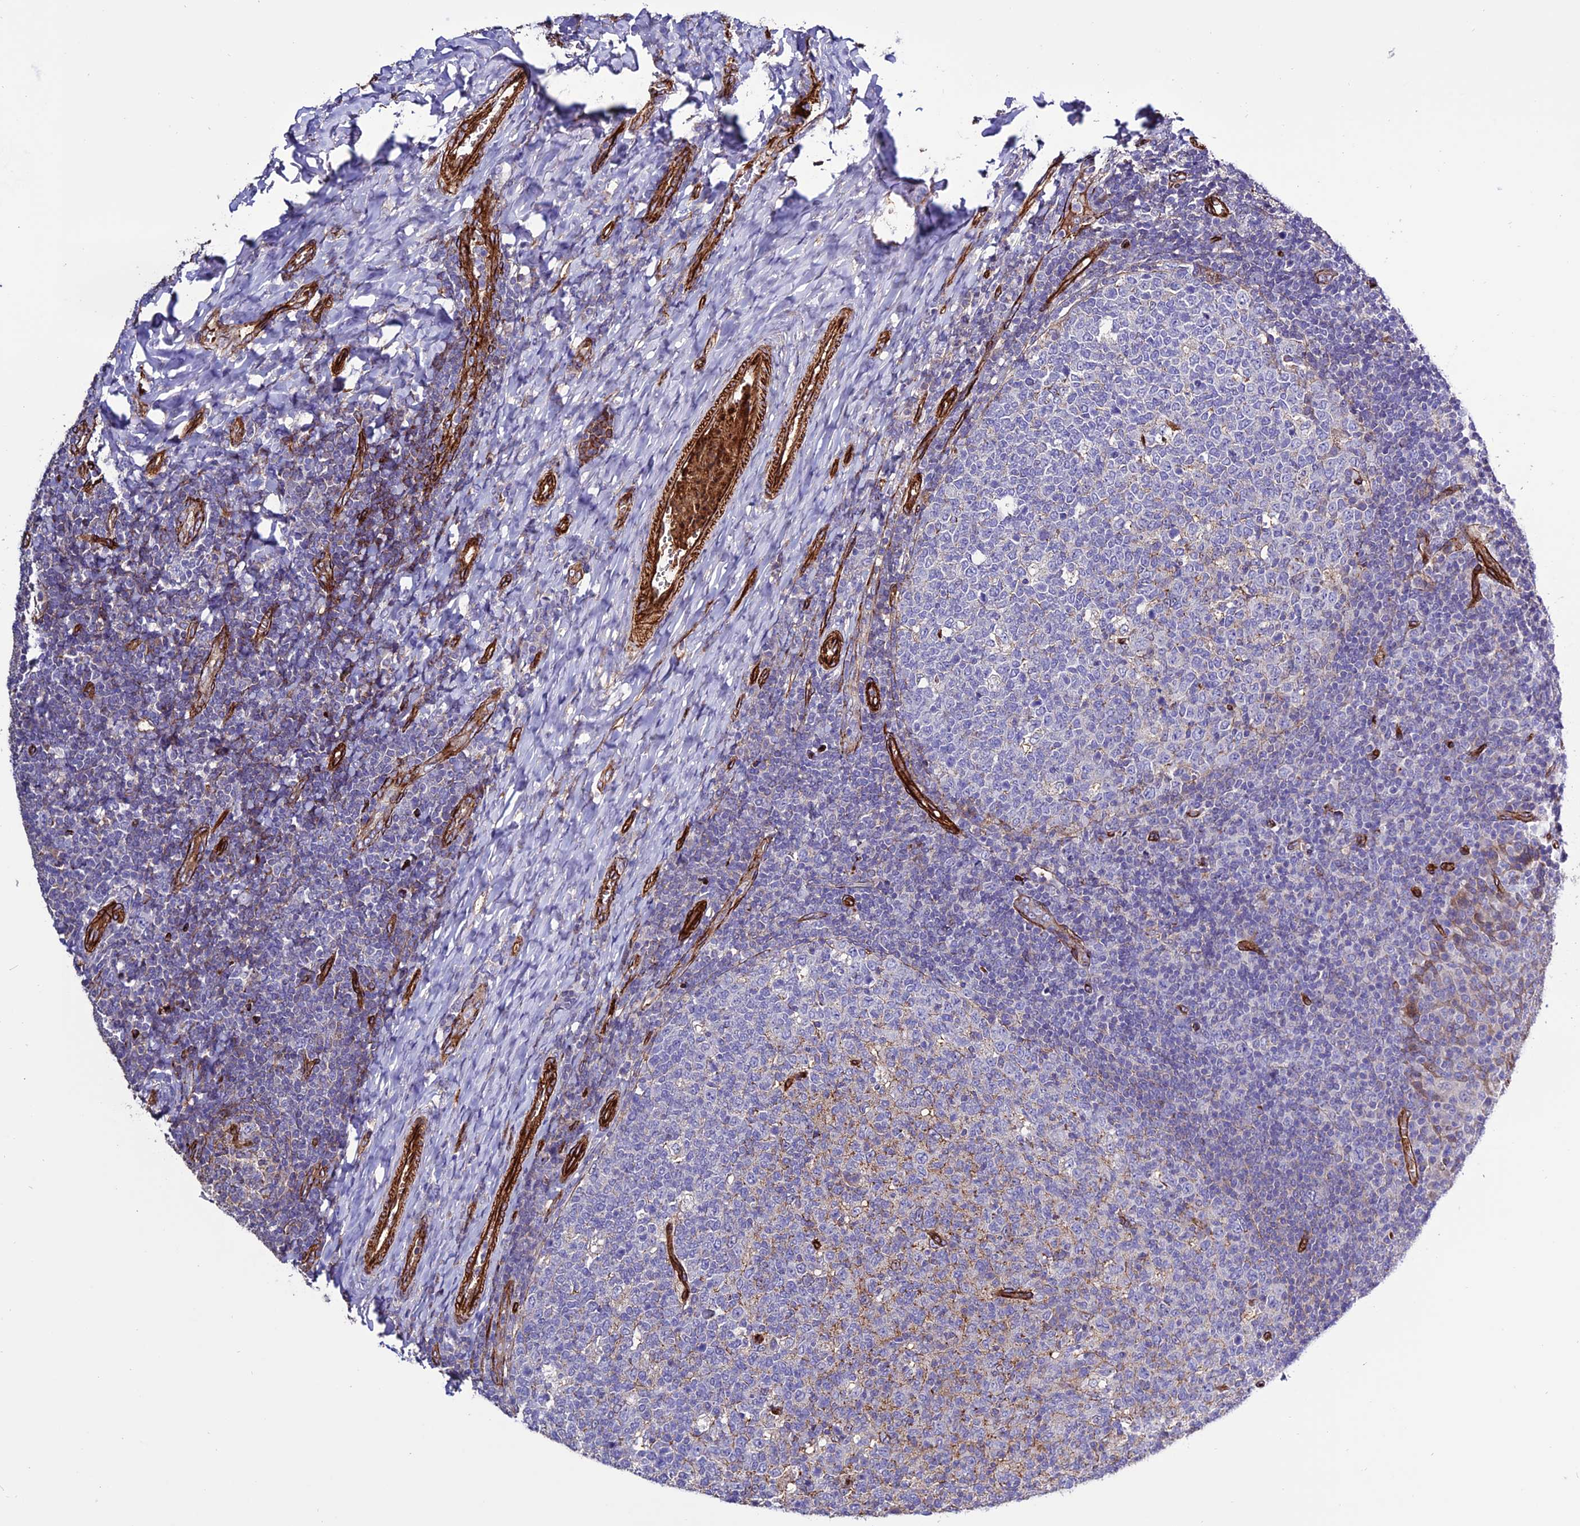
{"staining": {"intensity": "negative", "quantity": "none", "location": "none"}, "tissue": "tonsil", "cell_type": "Germinal center cells", "image_type": "normal", "snomed": [{"axis": "morphology", "description": "Normal tissue, NOS"}, {"axis": "topography", "description": "Tonsil"}], "caption": "The image exhibits no significant expression in germinal center cells of tonsil. (DAB immunohistochemistry (IHC) visualized using brightfield microscopy, high magnification).", "gene": "REX1BD", "patient": {"sex": "female", "age": 19}}